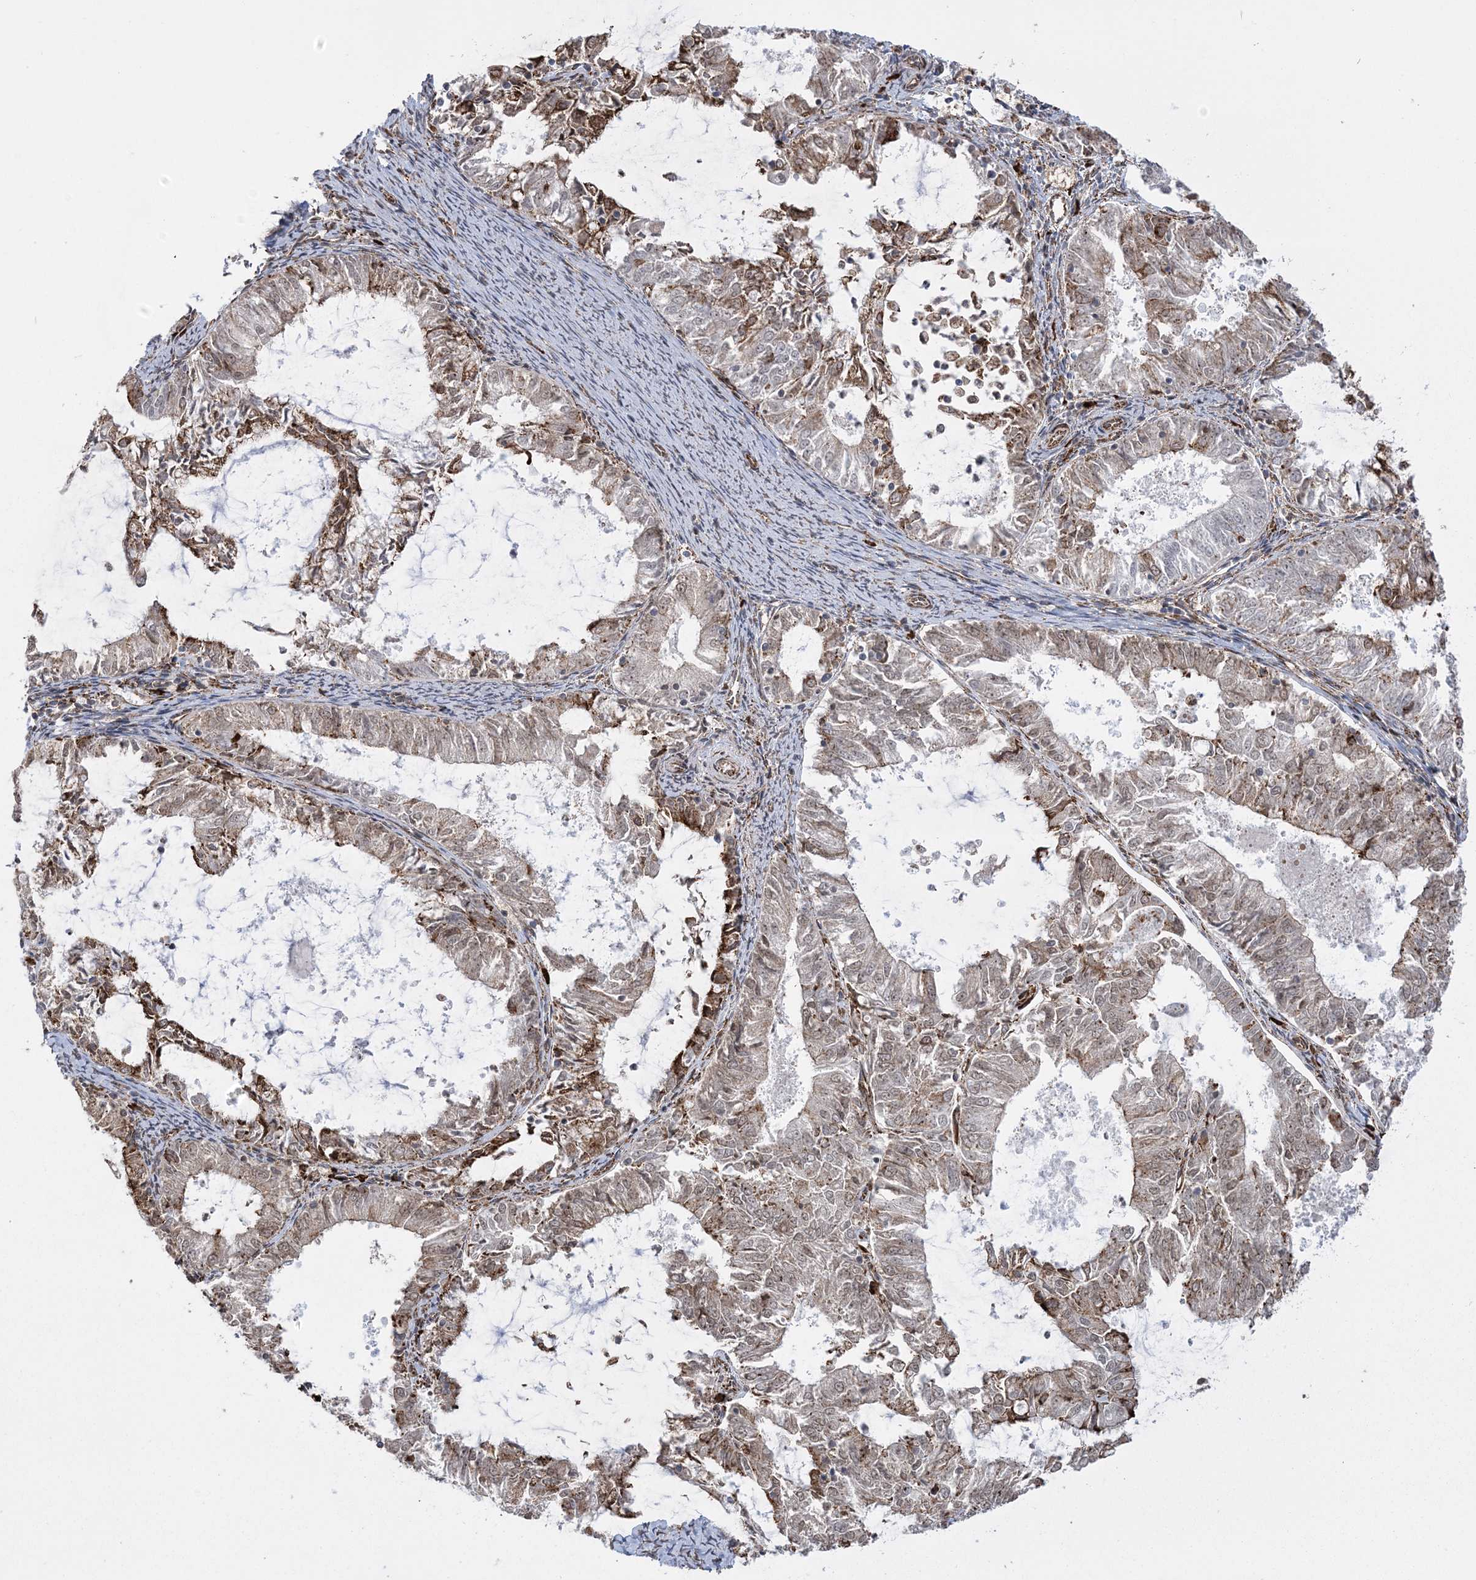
{"staining": {"intensity": "moderate", "quantity": "25%-75%", "location": "cytoplasmic/membranous"}, "tissue": "endometrial cancer", "cell_type": "Tumor cells", "image_type": "cancer", "snomed": [{"axis": "morphology", "description": "Adenocarcinoma, NOS"}, {"axis": "topography", "description": "Endometrium"}], "caption": "Immunohistochemistry (IHC) (DAB) staining of human endometrial cancer exhibits moderate cytoplasmic/membranous protein positivity in about 25%-75% of tumor cells. Nuclei are stained in blue.", "gene": "EFCAB12", "patient": {"sex": "female", "age": 57}}